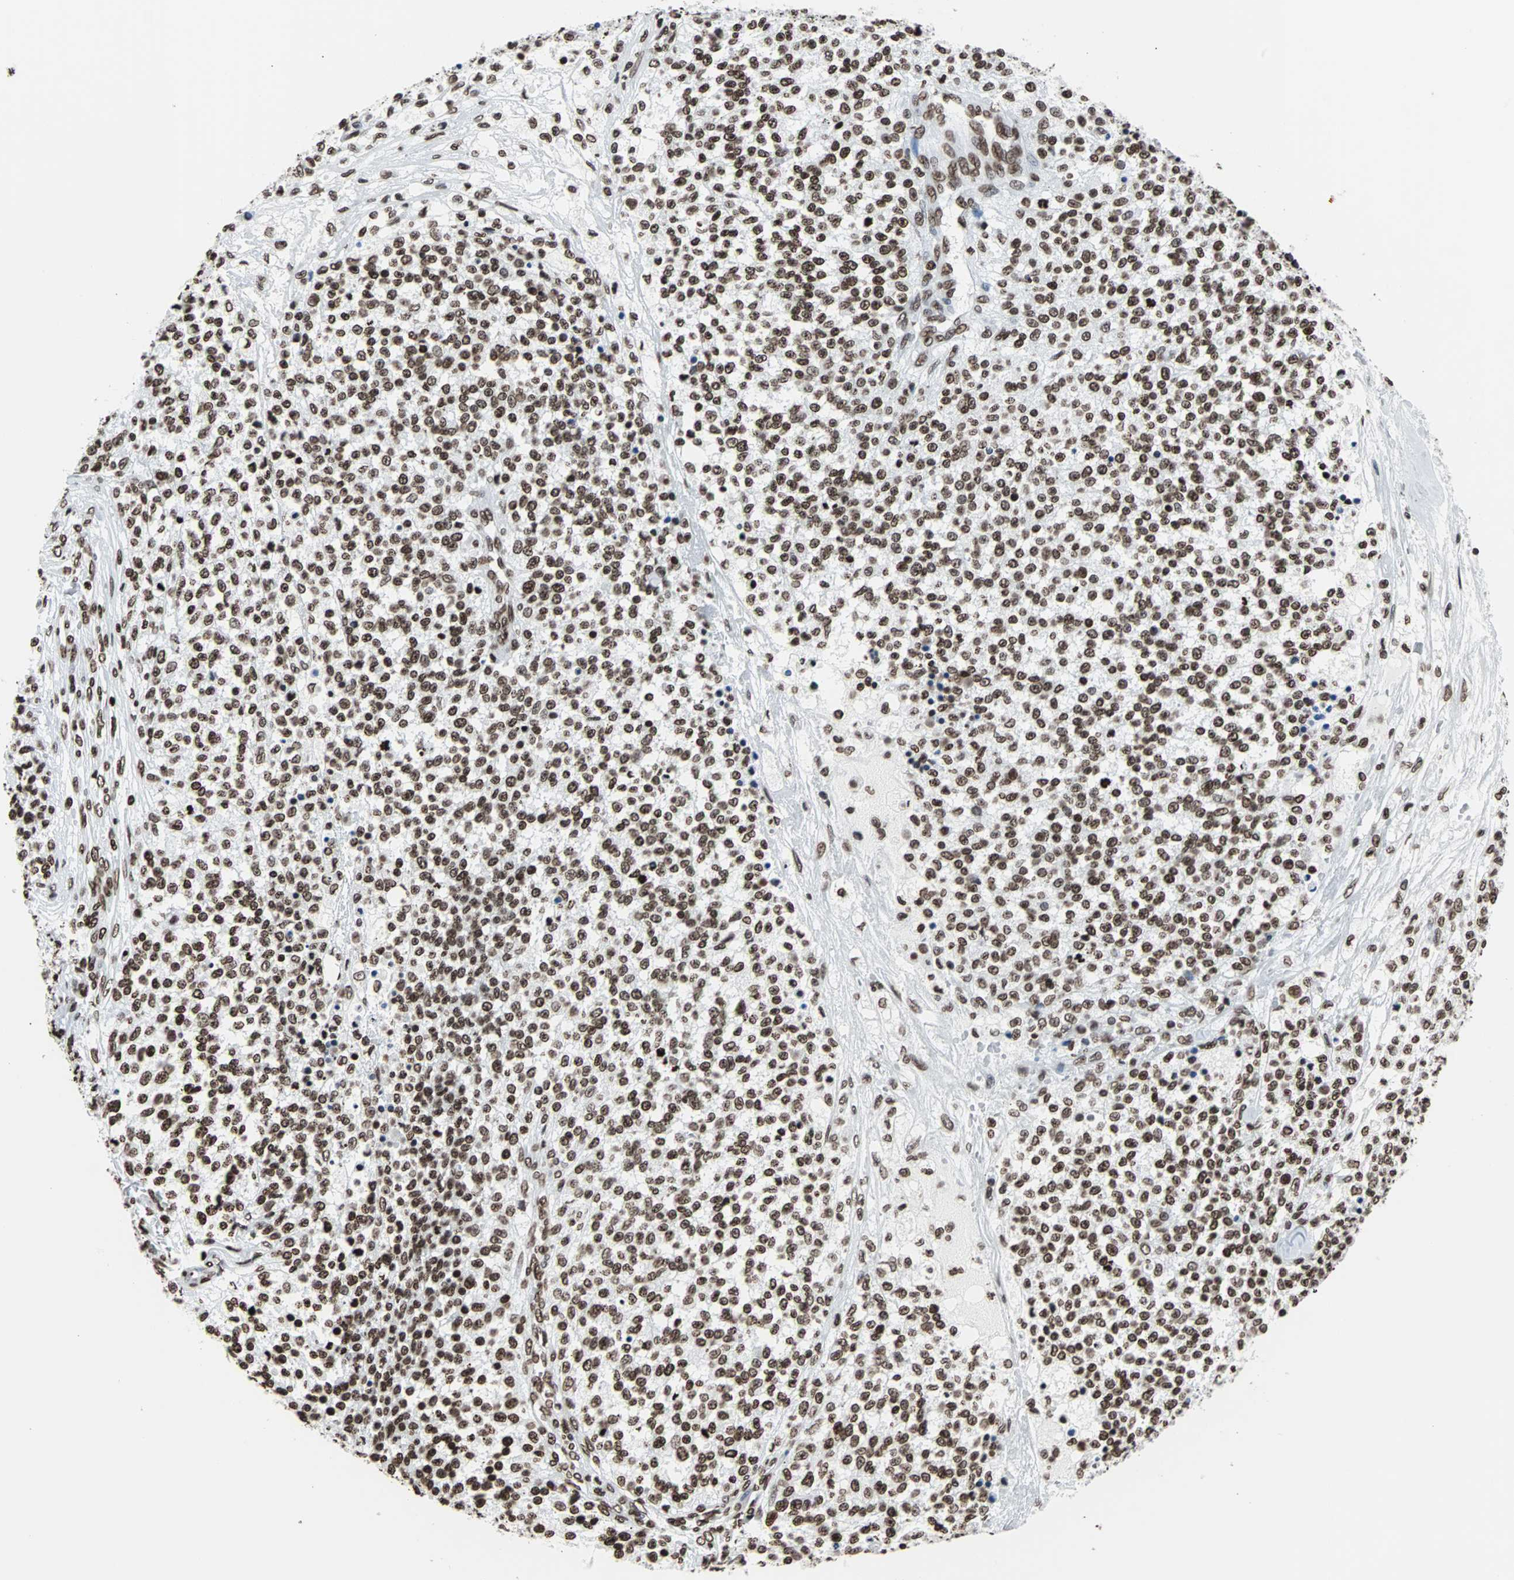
{"staining": {"intensity": "strong", "quantity": ">75%", "location": "nuclear"}, "tissue": "testis cancer", "cell_type": "Tumor cells", "image_type": "cancer", "snomed": [{"axis": "morphology", "description": "Seminoma, NOS"}, {"axis": "topography", "description": "Testis"}], "caption": "Testis cancer stained with DAB (3,3'-diaminobenzidine) IHC demonstrates high levels of strong nuclear positivity in about >75% of tumor cells.", "gene": "H2BC18", "patient": {"sex": "male", "age": 59}}